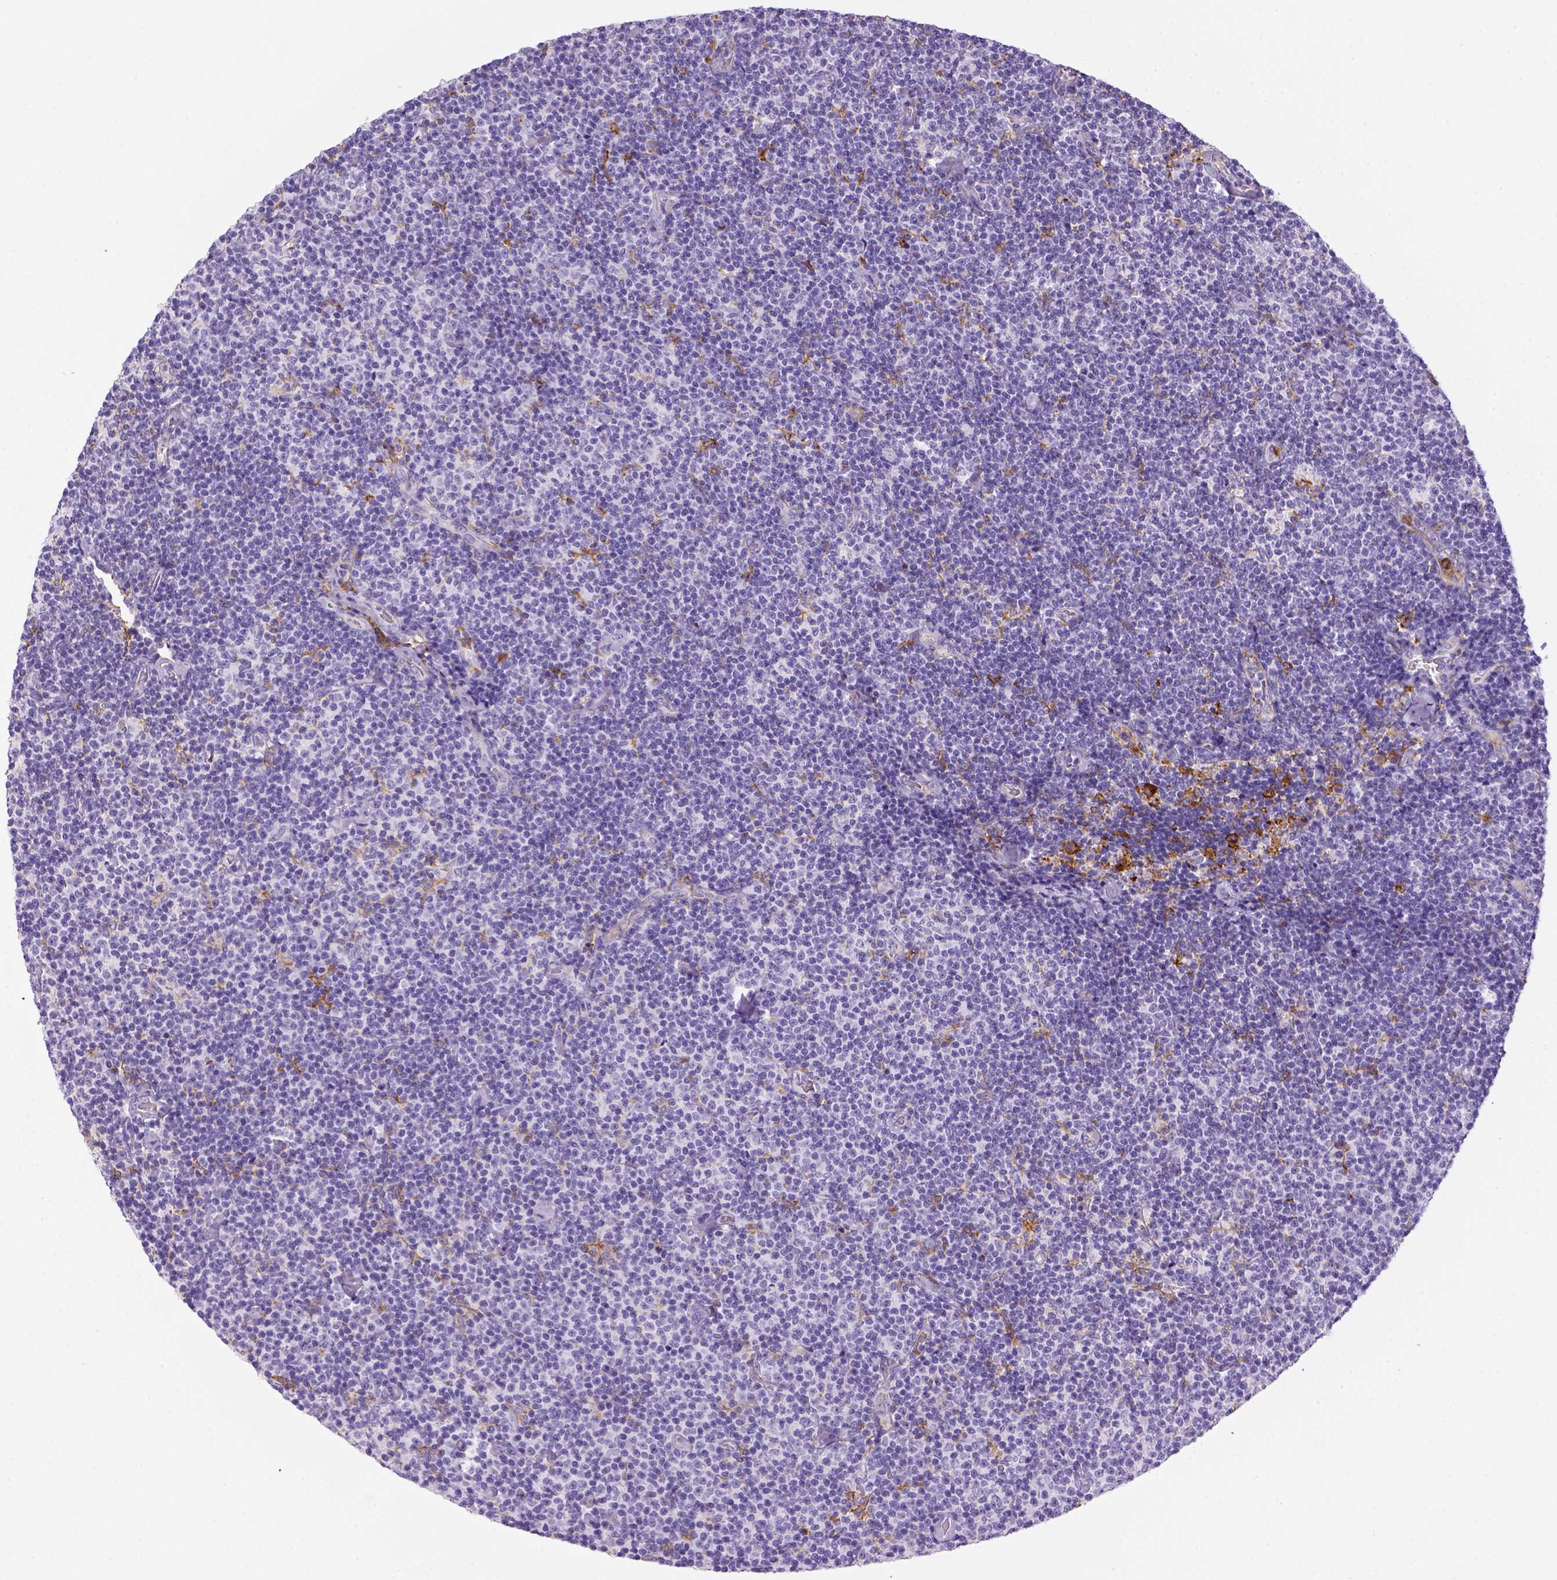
{"staining": {"intensity": "negative", "quantity": "none", "location": "none"}, "tissue": "lymphoma", "cell_type": "Tumor cells", "image_type": "cancer", "snomed": [{"axis": "morphology", "description": "Malignant lymphoma, non-Hodgkin's type, Low grade"}, {"axis": "topography", "description": "Lymph node"}], "caption": "High magnification brightfield microscopy of low-grade malignant lymphoma, non-Hodgkin's type stained with DAB (3,3'-diaminobenzidine) (brown) and counterstained with hematoxylin (blue): tumor cells show no significant expression.", "gene": "CD14", "patient": {"sex": "male", "age": 81}}